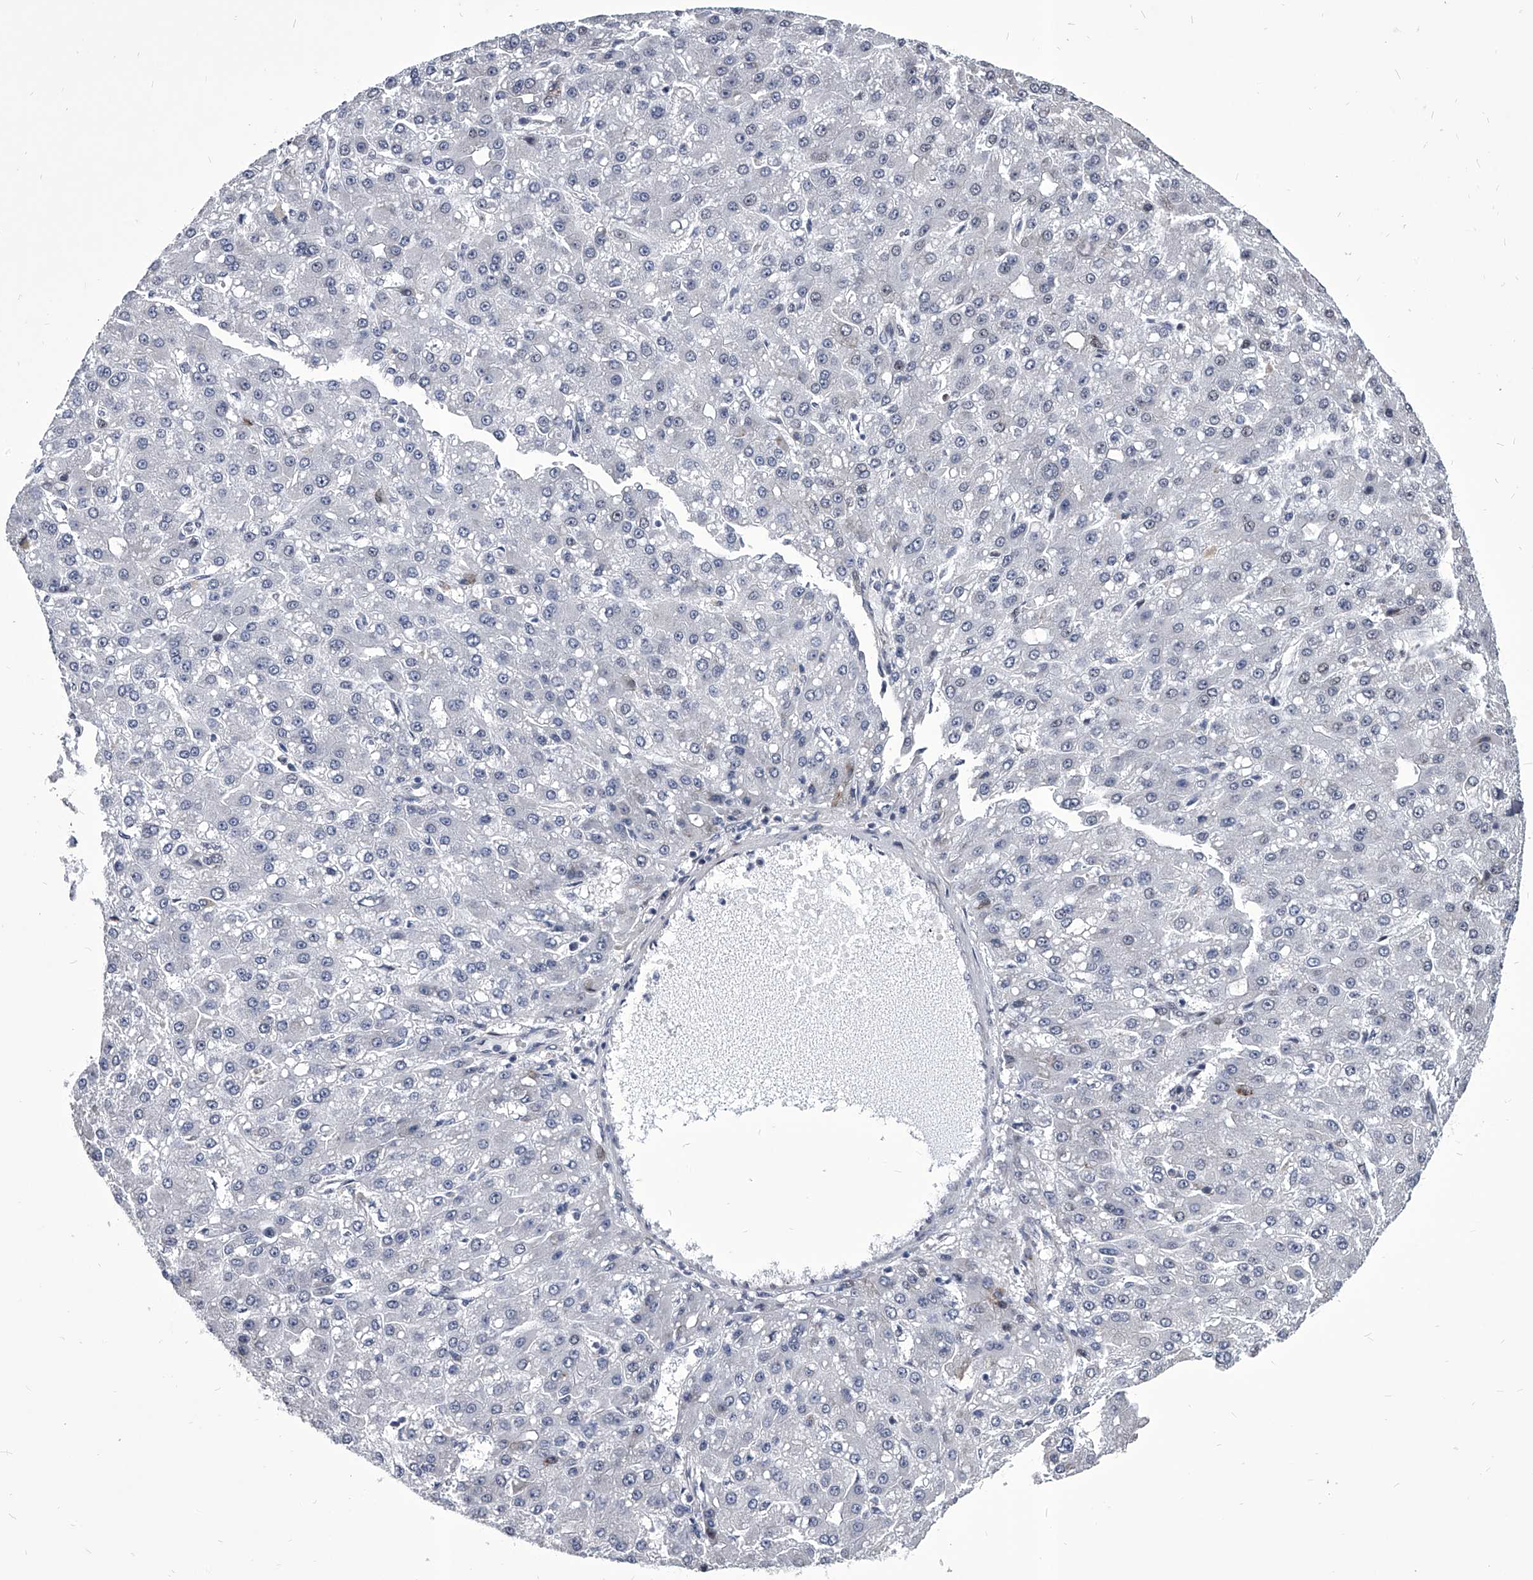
{"staining": {"intensity": "negative", "quantity": "none", "location": "none"}, "tissue": "liver cancer", "cell_type": "Tumor cells", "image_type": "cancer", "snomed": [{"axis": "morphology", "description": "Carcinoma, Hepatocellular, NOS"}, {"axis": "topography", "description": "Liver"}], "caption": "Protein analysis of liver cancer (hepatocellular carcinoma) exhibits no significant positivity in tumor cells.", "gene": "CMTR1", "patient": {"sex": "male", "age": 67}}